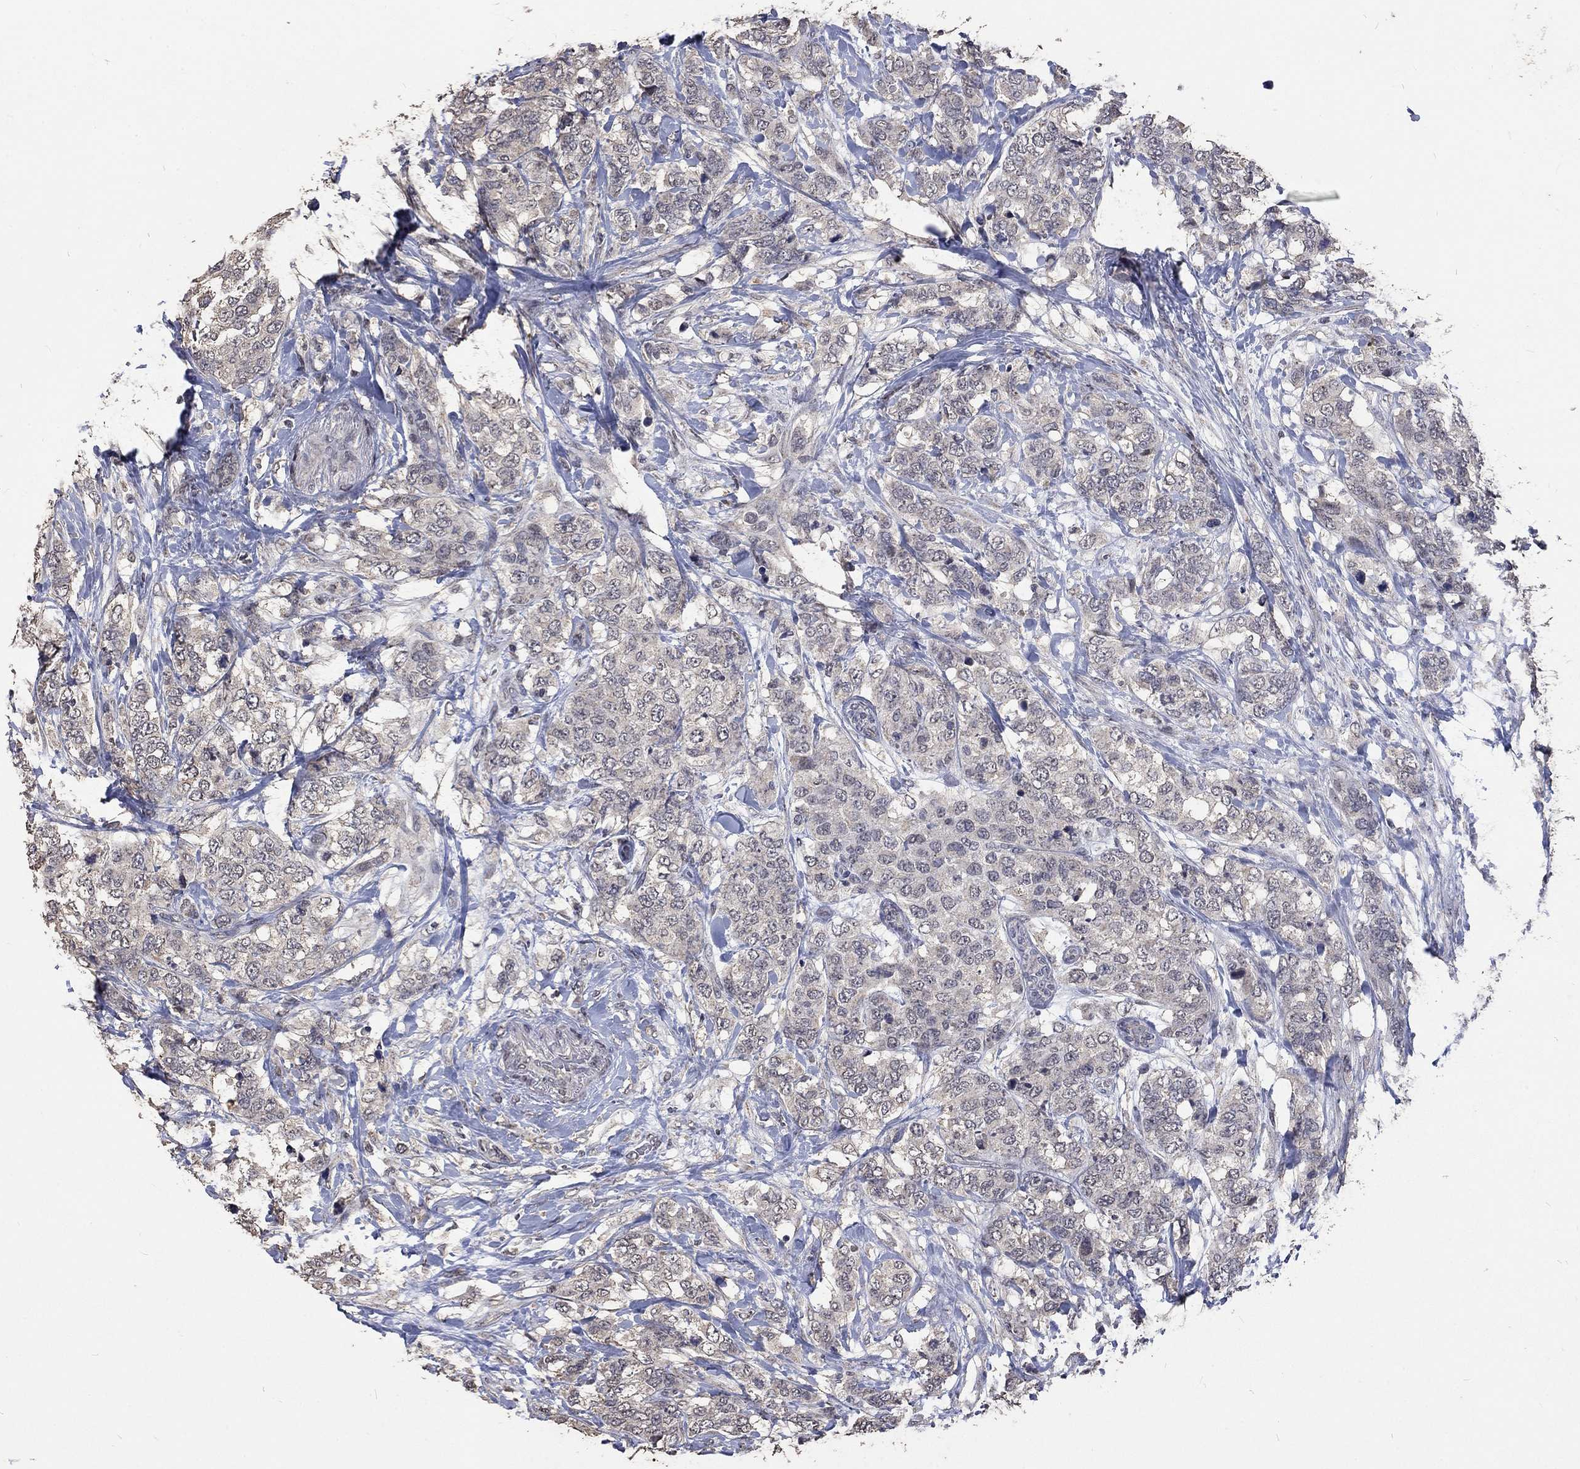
{"staining": {"intensity": "negative", "quantity": "none", "location": "none"}, "tissue": "breast cancer", "cell_type": "Tumor cells", "image_type": "cancer", "snomed": [{"axis": "morphology", "description": "Lobular carcinoma"}, {"axis": "topography", "description": "Breast"}], "caption": "Histopathology image shows no protein expression in tumor cells of breast lobular carcinoma tissue.", "gene": "SPATA33", "patient": {"sex": "female", "age": 59}}